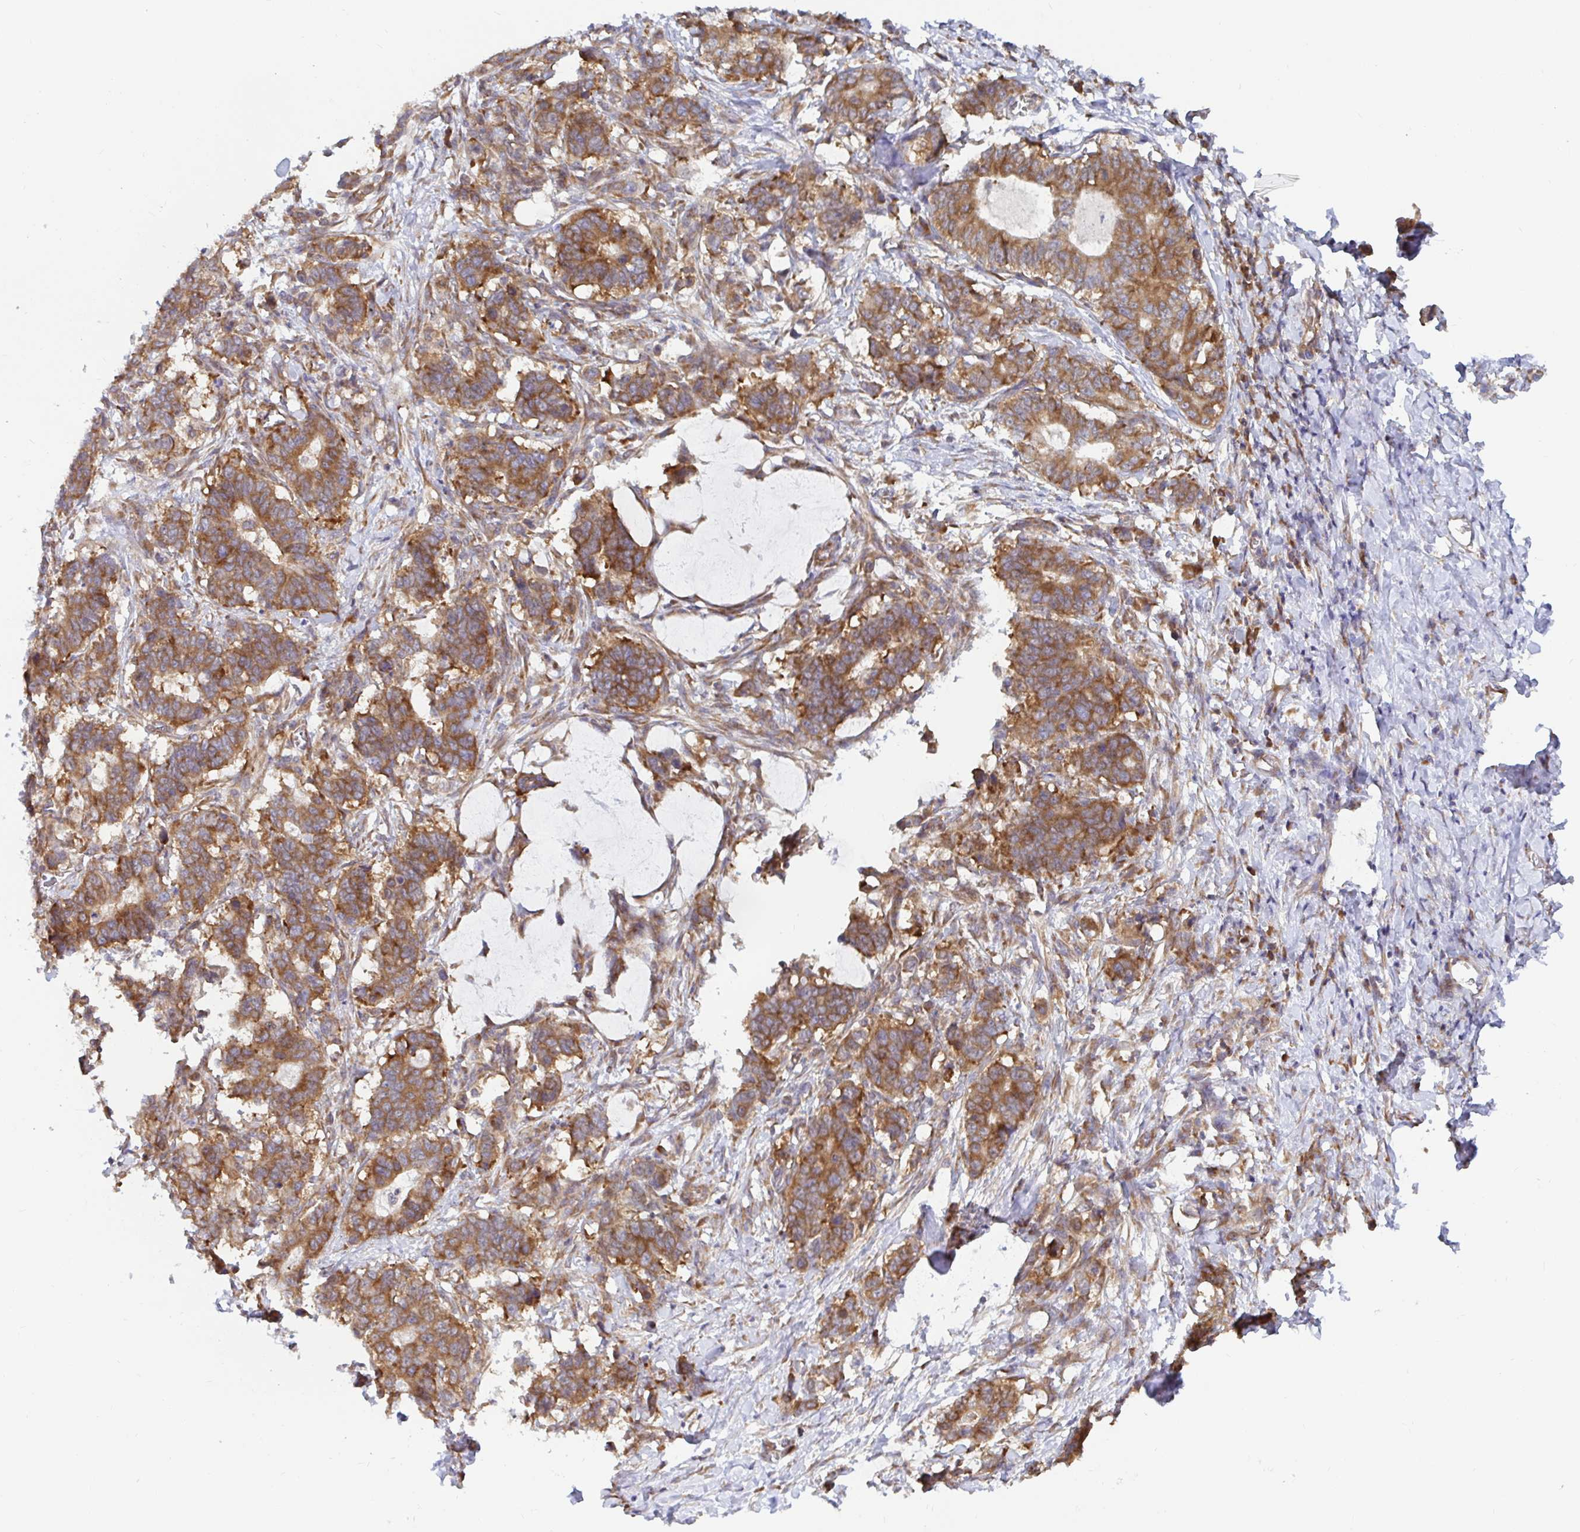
{"staining": {"intensity": "moderate", "quantity": ">75%", "location": "cytoplasmic/membranous"}, "tissue": "stomach cancer", "cell_type": "Tumor cells", "image_type": "cancer", "snomed": [{"axis": "morphology", "description": "Normal tissue, NOS"}, {"axis": "morphology", "description": "Adenocarcinoma, NOS"}, {"axis": "topography", "description": "Stomach"}], "caption": "Immunohistochemical staining of stomach cancer exhibits moderate cytoplasmic/membranous protein expression in approximately >75% of tumor cells.", "gene": "LARP1", "patient": {"sex": "female", "age": 64}}